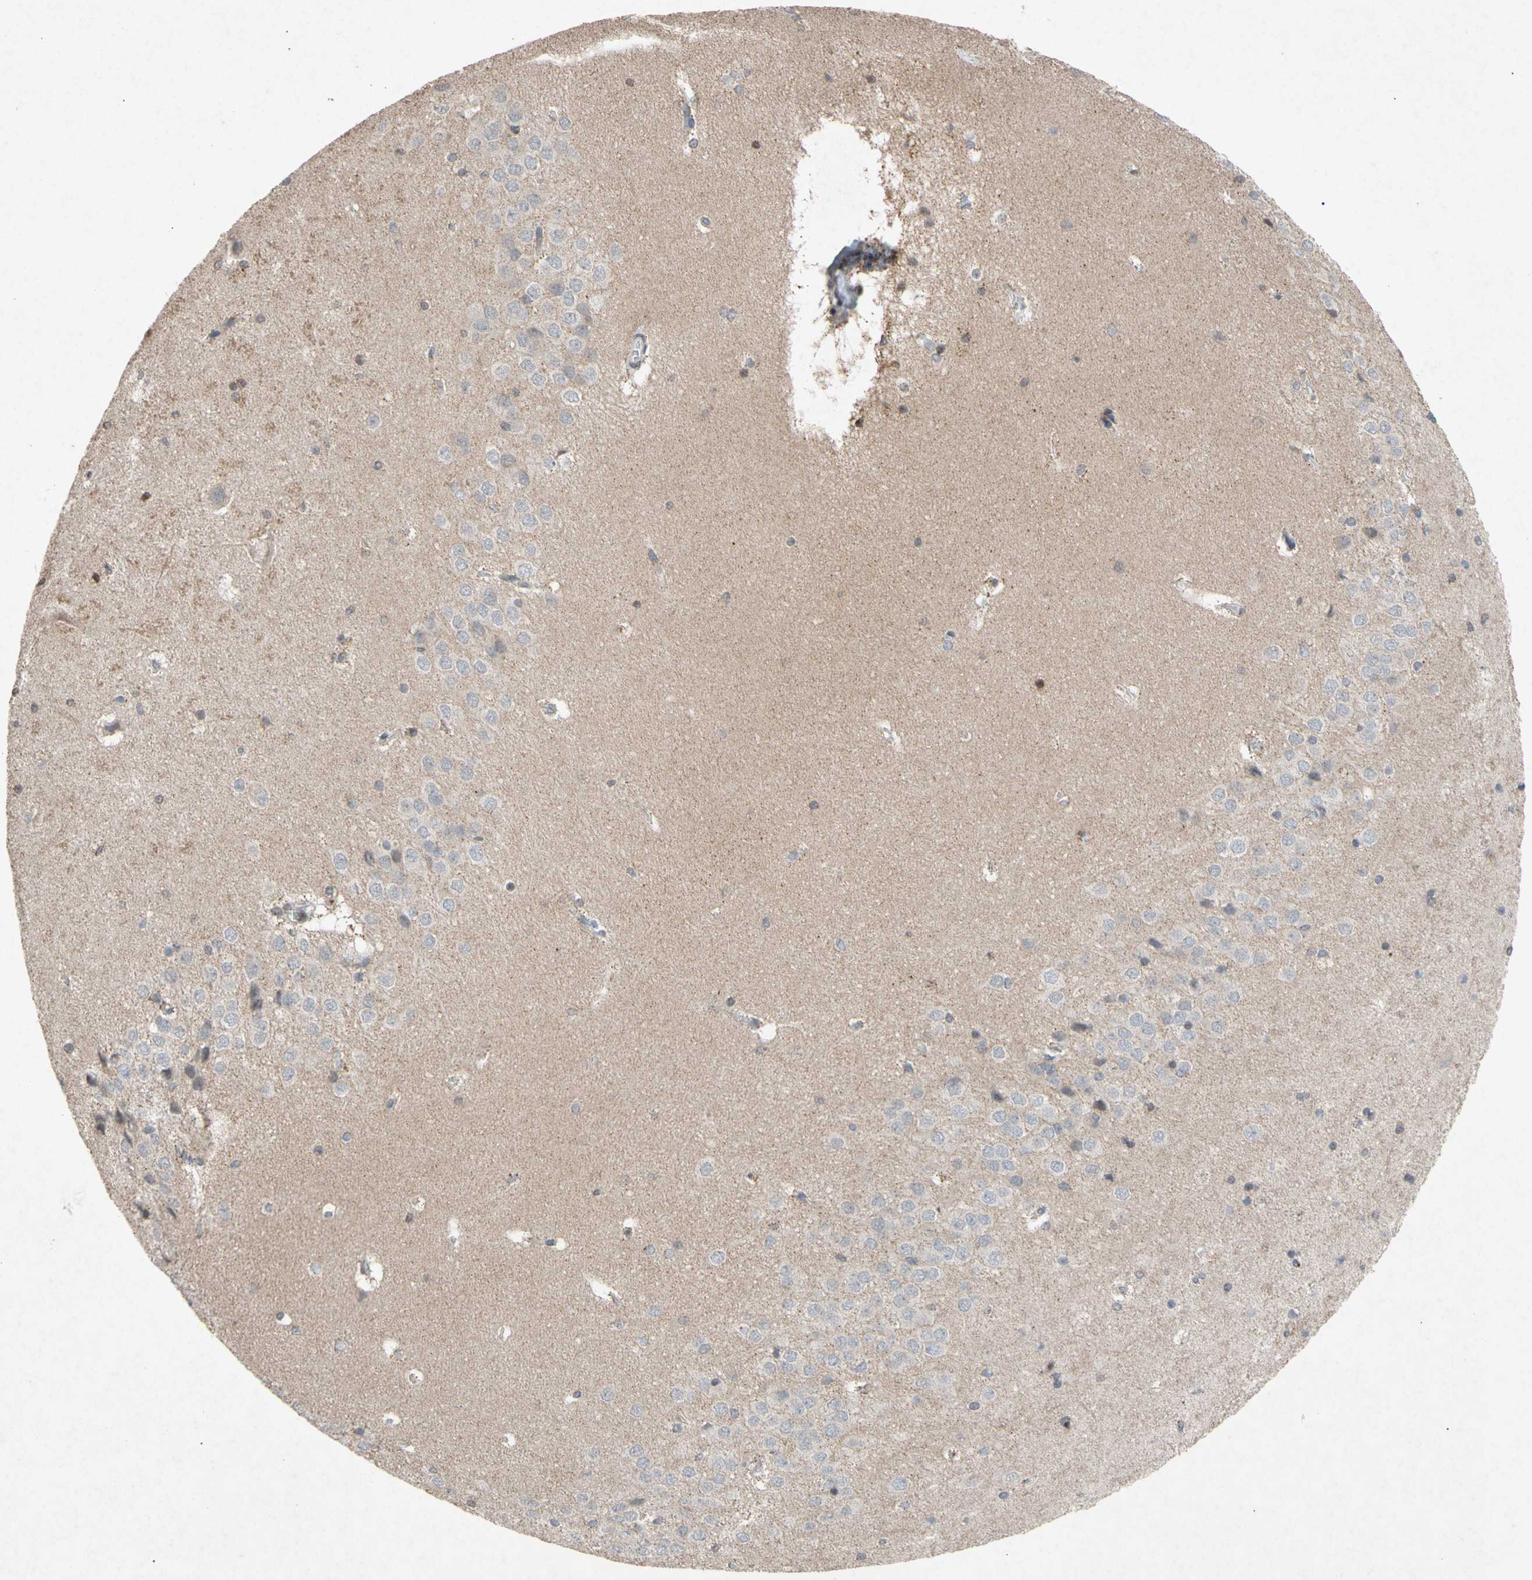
{"staining": {"intensity": "negative", "quantity": "none", "location": "none"}, "tissue": "hippocampus", "cell_type": "Glial cells", "image_type": "normal", "snomed": [{"axis": "morphology", "description": "Normal tissue, NOS"}, {"axis": "topography", "description": "Hippocampus"}], "caption": "An image of hippocampus stained for a protein displays no brown staining in glial cells.", "gene": "NECTIN3", "patient": {"sex": "female", "age": 19}}